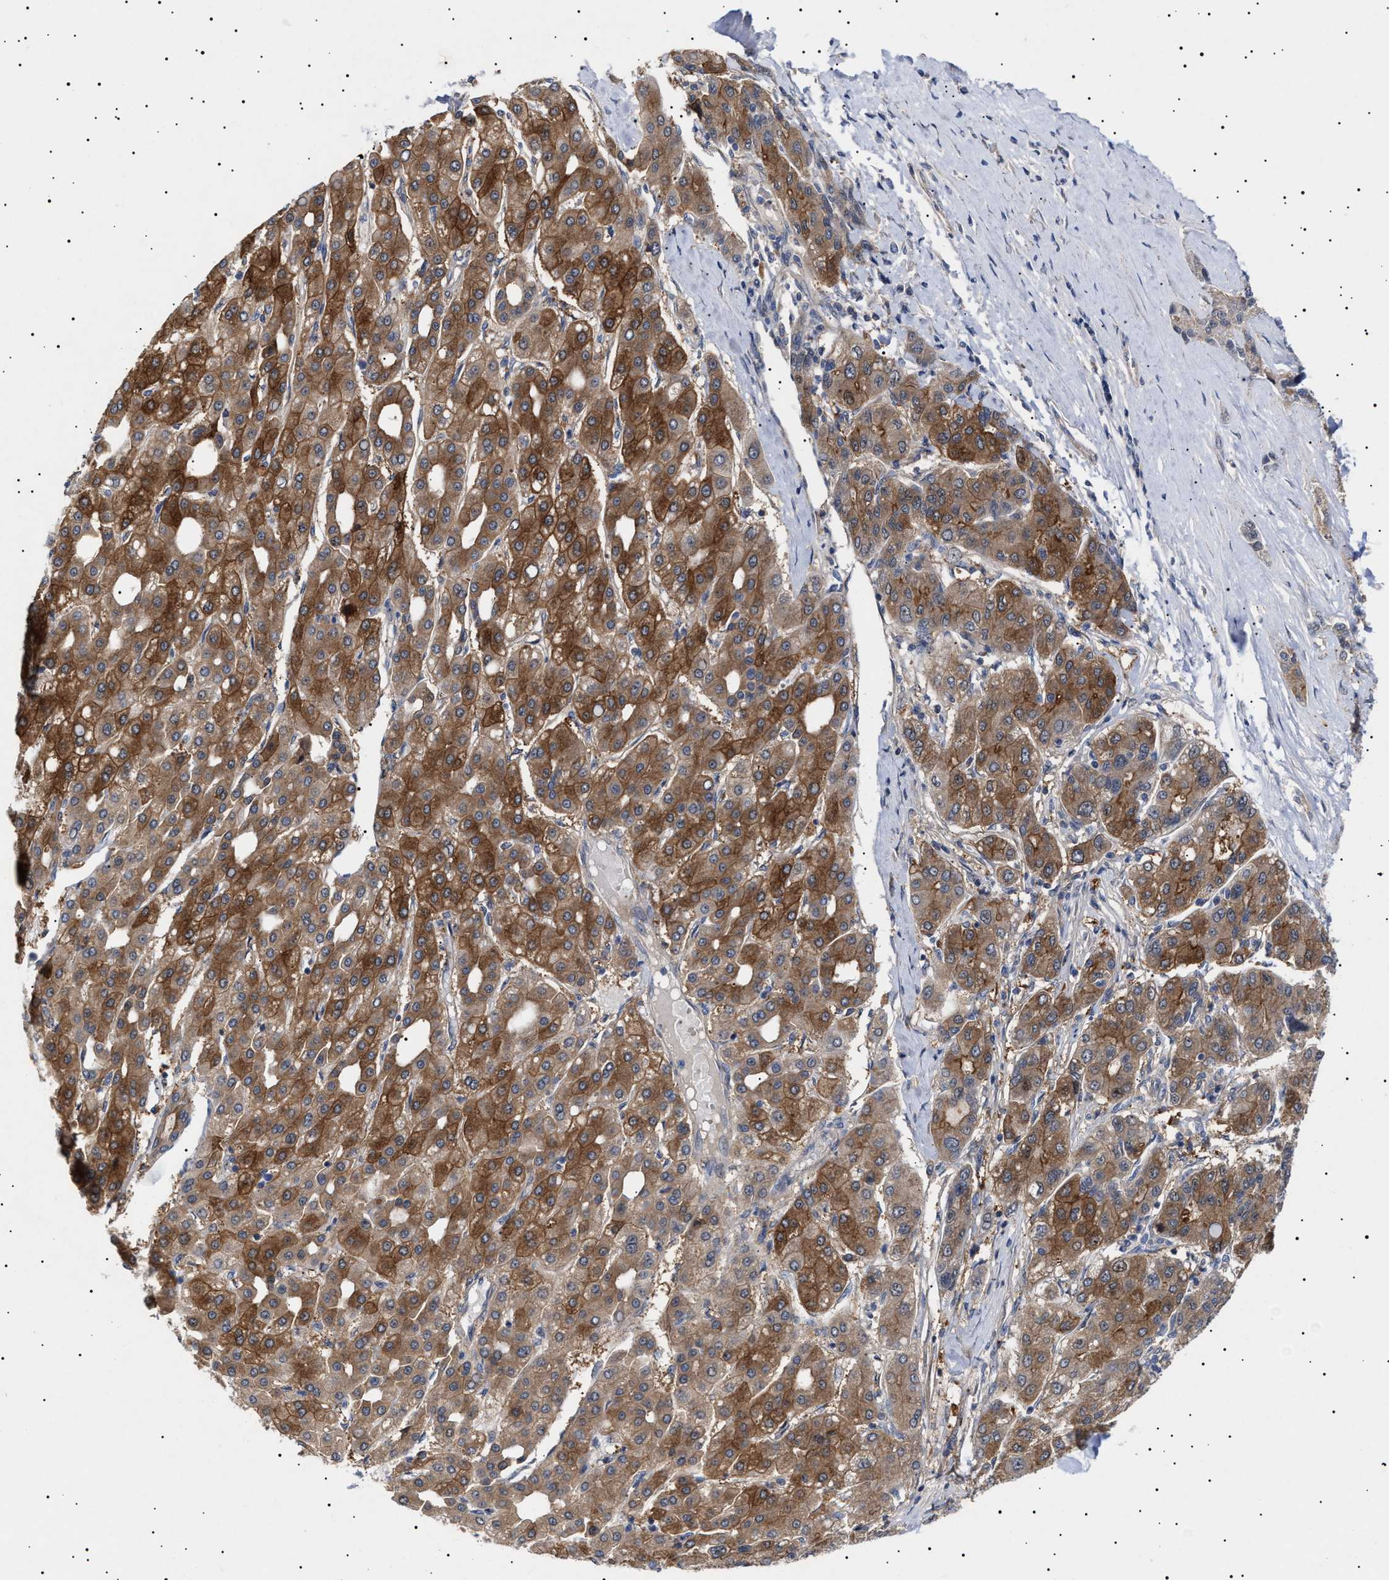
{"staining": {"intensity": "moderate", "quantity": ">75%", "location": "cytoplasmic/membranous"}, "tissue": "liver cancer", "cell_type": "Tumor cells", "image_type": "cancer", "snomed": [{"axis": "morphology", "description": "Carcinoma, Hepatocellular, NOS"}, {"axis": "topography", "description": "Liver"}], "caption": "Immunohistochemical staining of liver cancer reveals moderate cytoplasmic/membranous protein staining in approximately >75% of tumor cells. The staining was performed using DAB (3,3'-diaminobenzidine), with brown indicating positive protein expression. Nuclei are stained blue with hematoxylin.", "gene": "NPLOC4", "patient": {"sex": "male", "age": 65}}